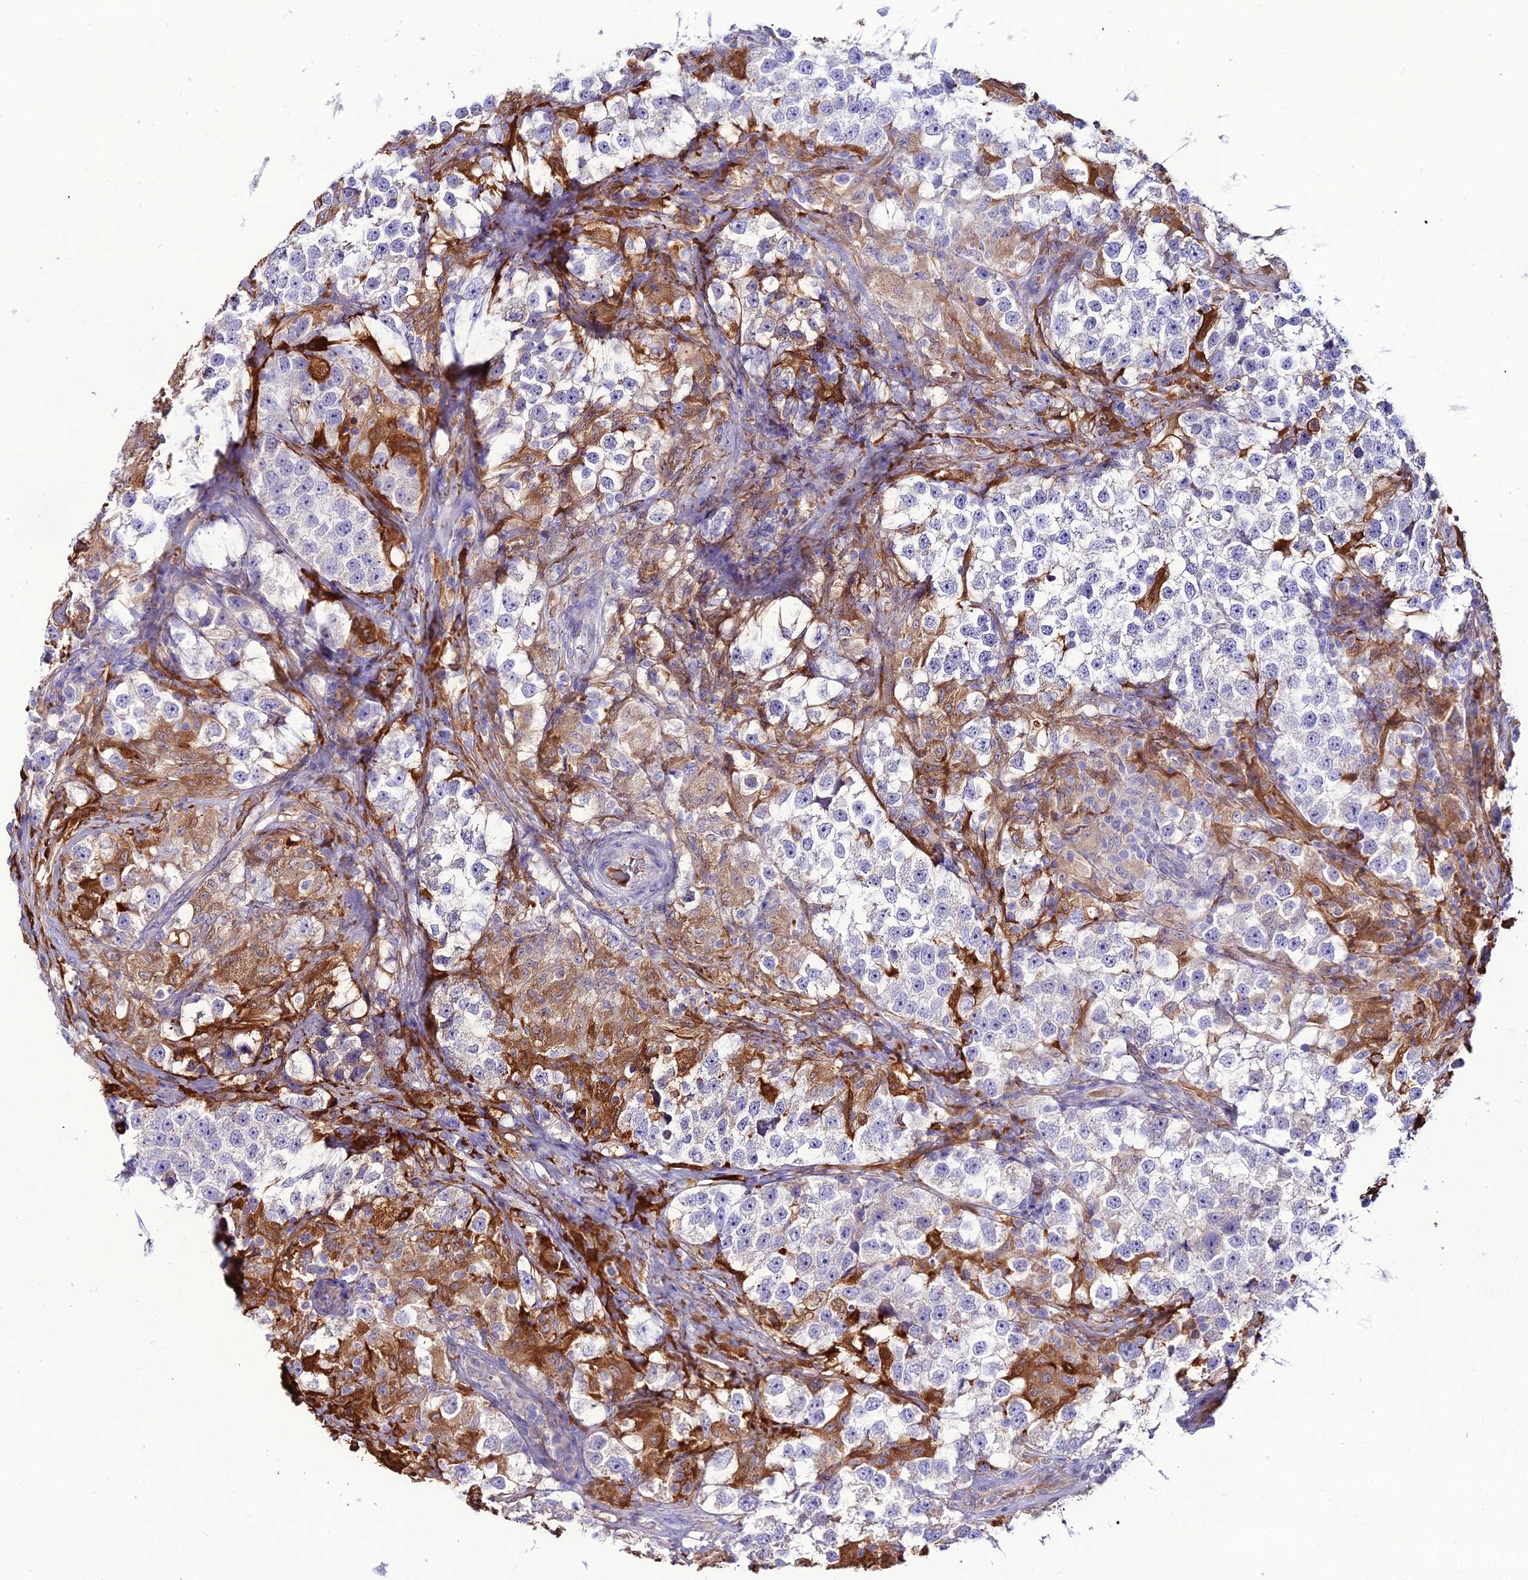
{"staining": {"intensity": "negative", "quantity": "none", "location": "none"}, "tissue": "testis cancer", "cell_type": "Tumor cells", "image_type": "cancer", "snomed": [{"axis": "morphology", "description": "Seminoma, NOS"}, {"axis": "topography", "description": "Testis"}], "caption": "A high-resolution micrograph shows IHC staining of testis cancer (seminoma), which shows no significant staining in tumor cells.", "gene": "MB21D2", "patient": {"sex": "male", "age": 46}}